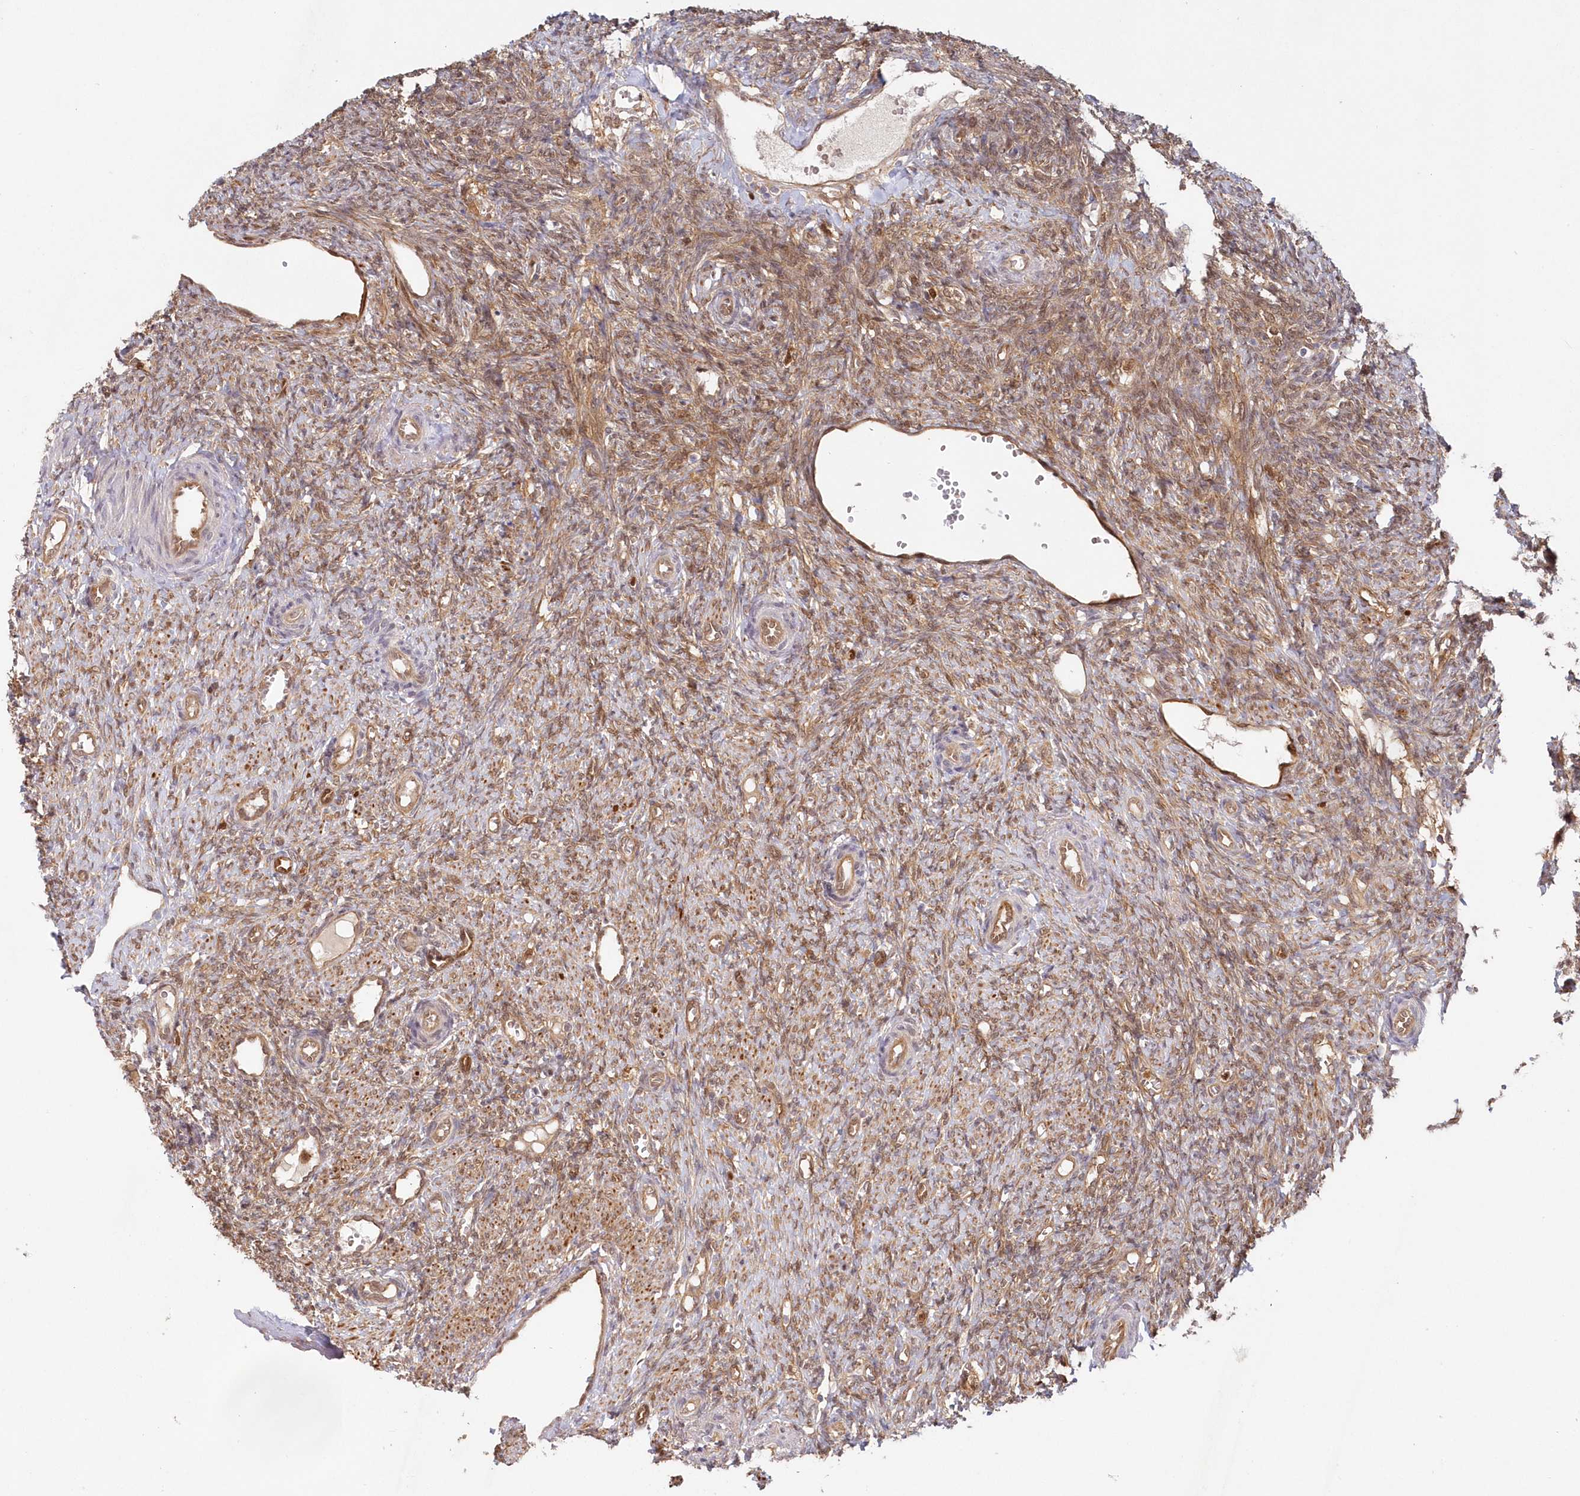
{"staining": {"intensity": "moderate", "quantity": ">75%", "location": "cytoplasmic/membranous,nuclear"}, "tissue": "ovary", "cell_type": "Ovarian stroma cells", "image_type": "normal", "snomed": [{"axis": "morphology", "description": "Normal tissue, NOS"}, {"axis": "topography", "description": "Ovary"}], "caption": "This is an image of IHC staining of unremarkable ovary, which shows moderate positivity in the cytoplasmic/membranous,nuclear of ovarian stroma cells.", "gene": "GBE1", "patient": {"sex": "female", "age": 41}}